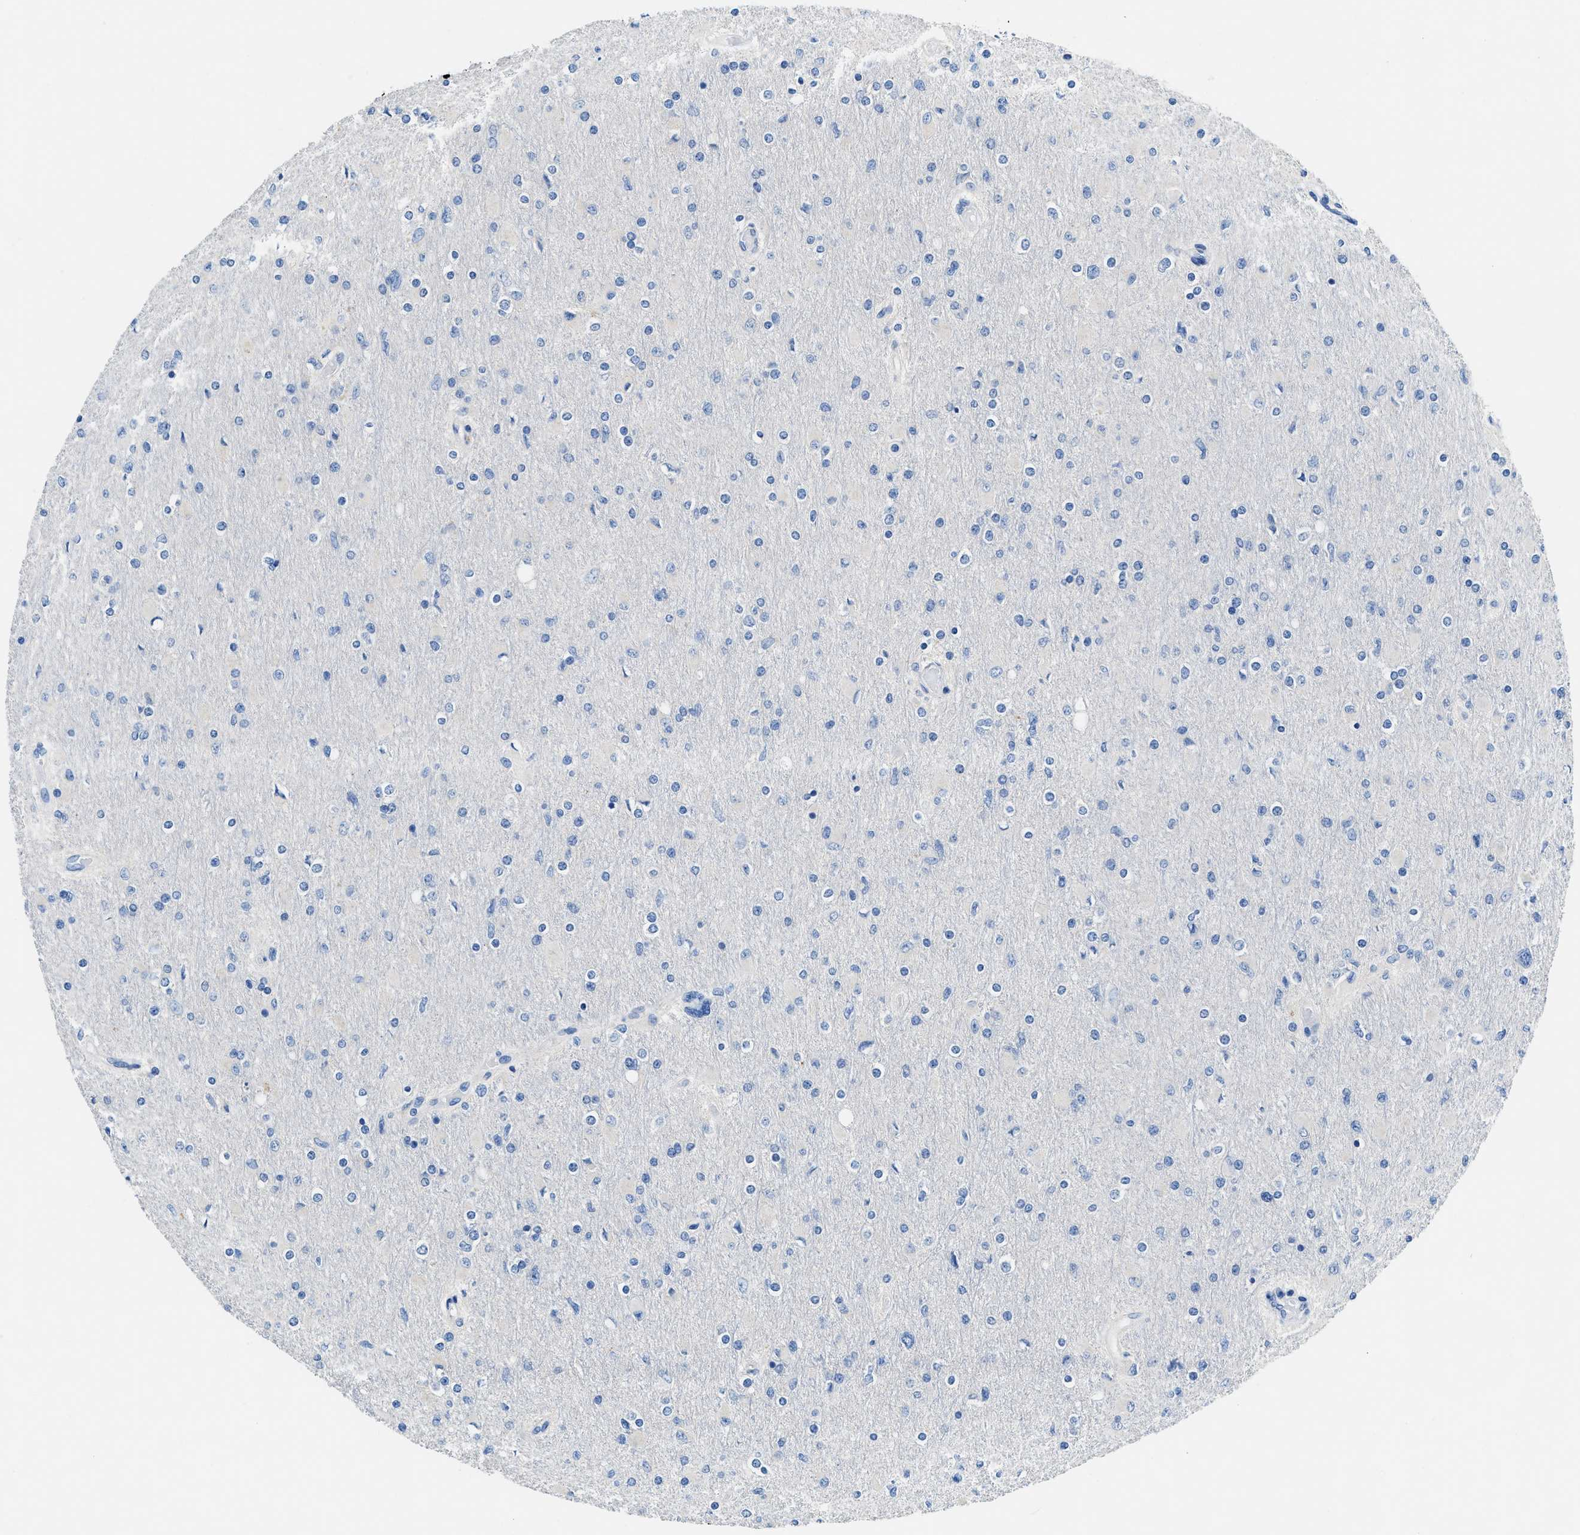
{"staining": {"intensity": "negative", "quantity": "none", "location": "none"}, "tissue": "glioma", "cell_type": "Tumor cells", "image_type": "cancer", "snomed": [{"axis": "morphology", "description": "Glioma, malignant, High grade"}, {"axis": "topography", "description": "Cerebral cortex"}], "caption": "Immunohistochemistry micrograph of human glioma stained for a protein (brown), which shows no staining in tumor cells. Brightfield microscopy of IHC stained with DAB (brown) and hematoxylin (blue), captured at high magnification.", "gene": "SLC10A6", "patient": {"sex": "female", "age": 36}}